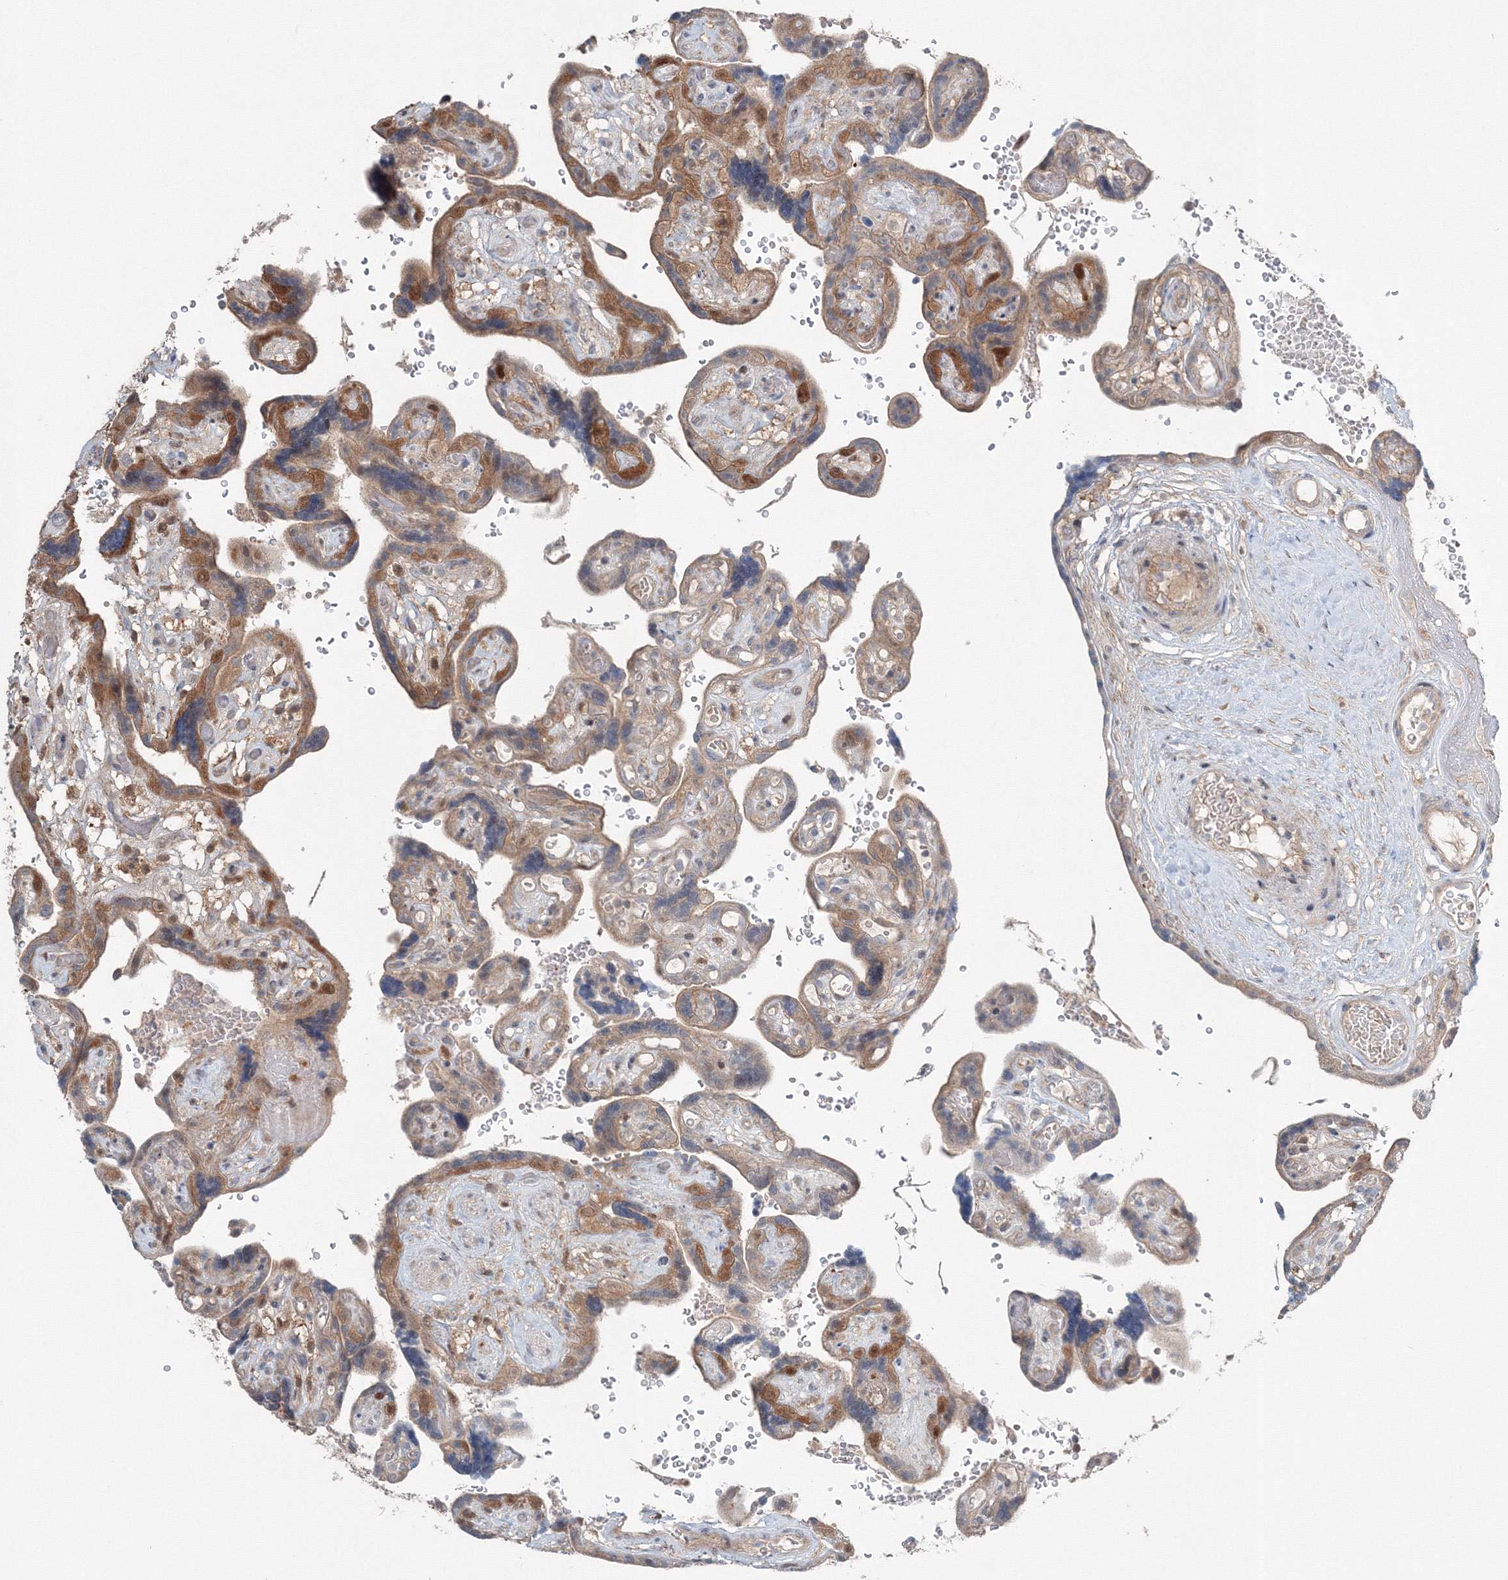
{"staining": {"intensity": "moderate", "quantity": ">75%", "location": "cytoplasmic/membranous"}, "tissue": "placenta", "cell_type": "Decidual cells", "image_type": "normal", "snomed": [{"axis": "morphology", "description": "Normal tissue, NOS"}, {"axis": "topography", "description": "Placenta"}], "caption": "Immunohistochemistry (IHC) photomicrograph of unremarkable placenta: placenta stained using immunohistochemistry displays medium levels of moderate protein expression localized specifically in the cytoplasmic/membranous of decidual cells, appearing as a cytoplasmic/membranous brown color.", "gene": "MKRN2", "patient": {"sex": "female", "age": 30}}